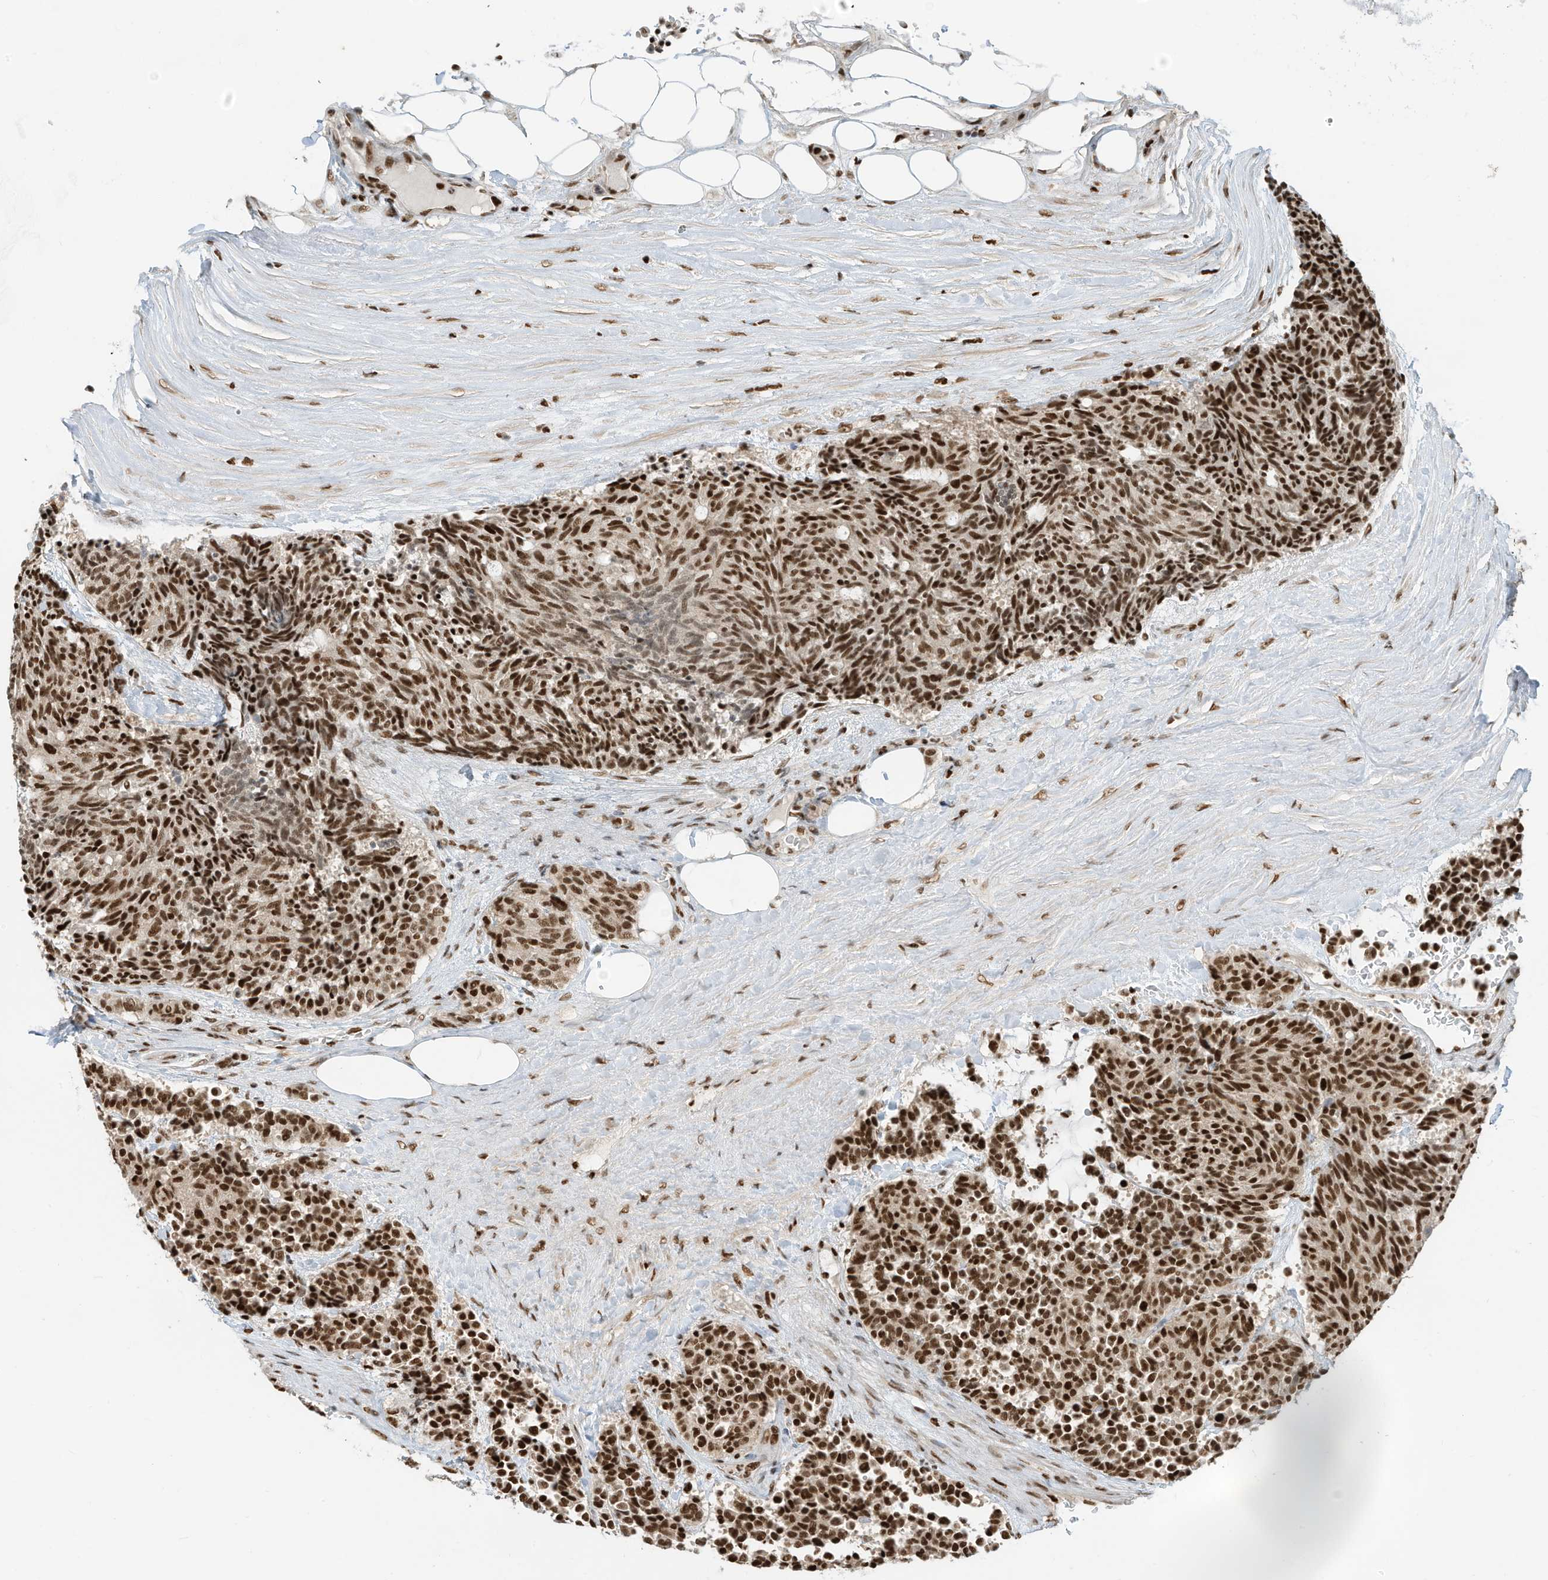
{"staining": {"intensity": "strong", "quantity": ">75%", "location": "nuclear"}, "tissue": "carcinoid", "cell_type": "Tumor cells", "image_type": "cancer", "snomed": [{"axis": "morphology", "description": "Carcinoid, malignant, NOS"}, {"axis": "topography", "description": "Pancreas"}], "caption": "Immunohistochemistry (IHC) micrograph of carcinoid stained for a protein (brown), which exhibits high levels of strong nuclear positivity in about >75% of tumor cells.", "gene": "SAMD15", "patient": {"sex": "female", "age": 54}}